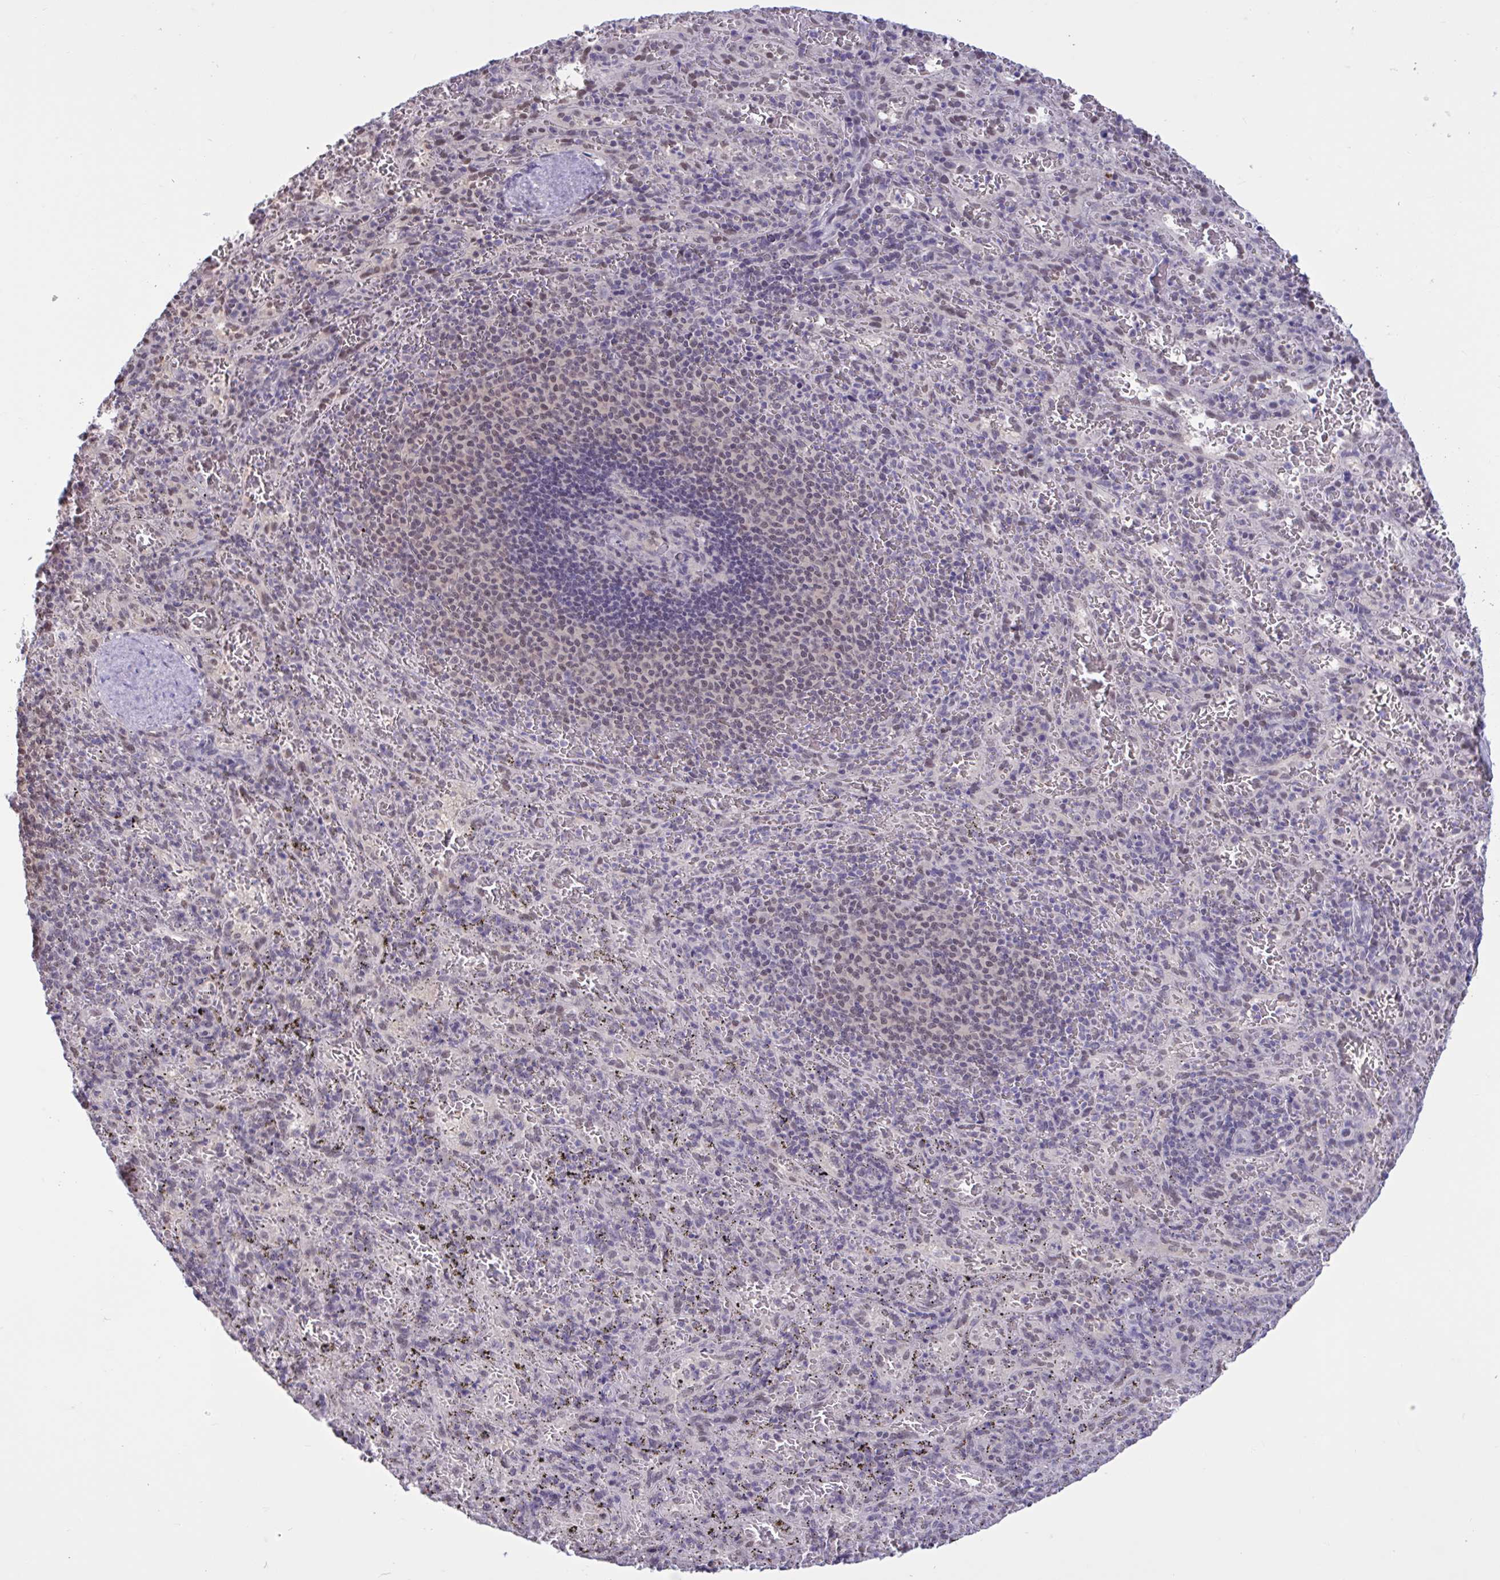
{"staining": {"intensity": "negative", "quantity": "none", "location": "none"}, "tissue": "spleen", "cell_type": "Cells in red pulp", "image_type": "normal", "snomed": [{"axis": "morphology", "description": "Normal tissue, NOS"}, {"axis": "topography", "description": "Spleen"}], "caption": "Immunohistochemistry photomicrograph of unremarkable spleen: spleen stained with DAB (3,3'-diaminobenzidine) demonstrates no significant protein expression in cells in red pulp.", "gene": "RBL1", "patient": {"sex": "male", "age": 57}}